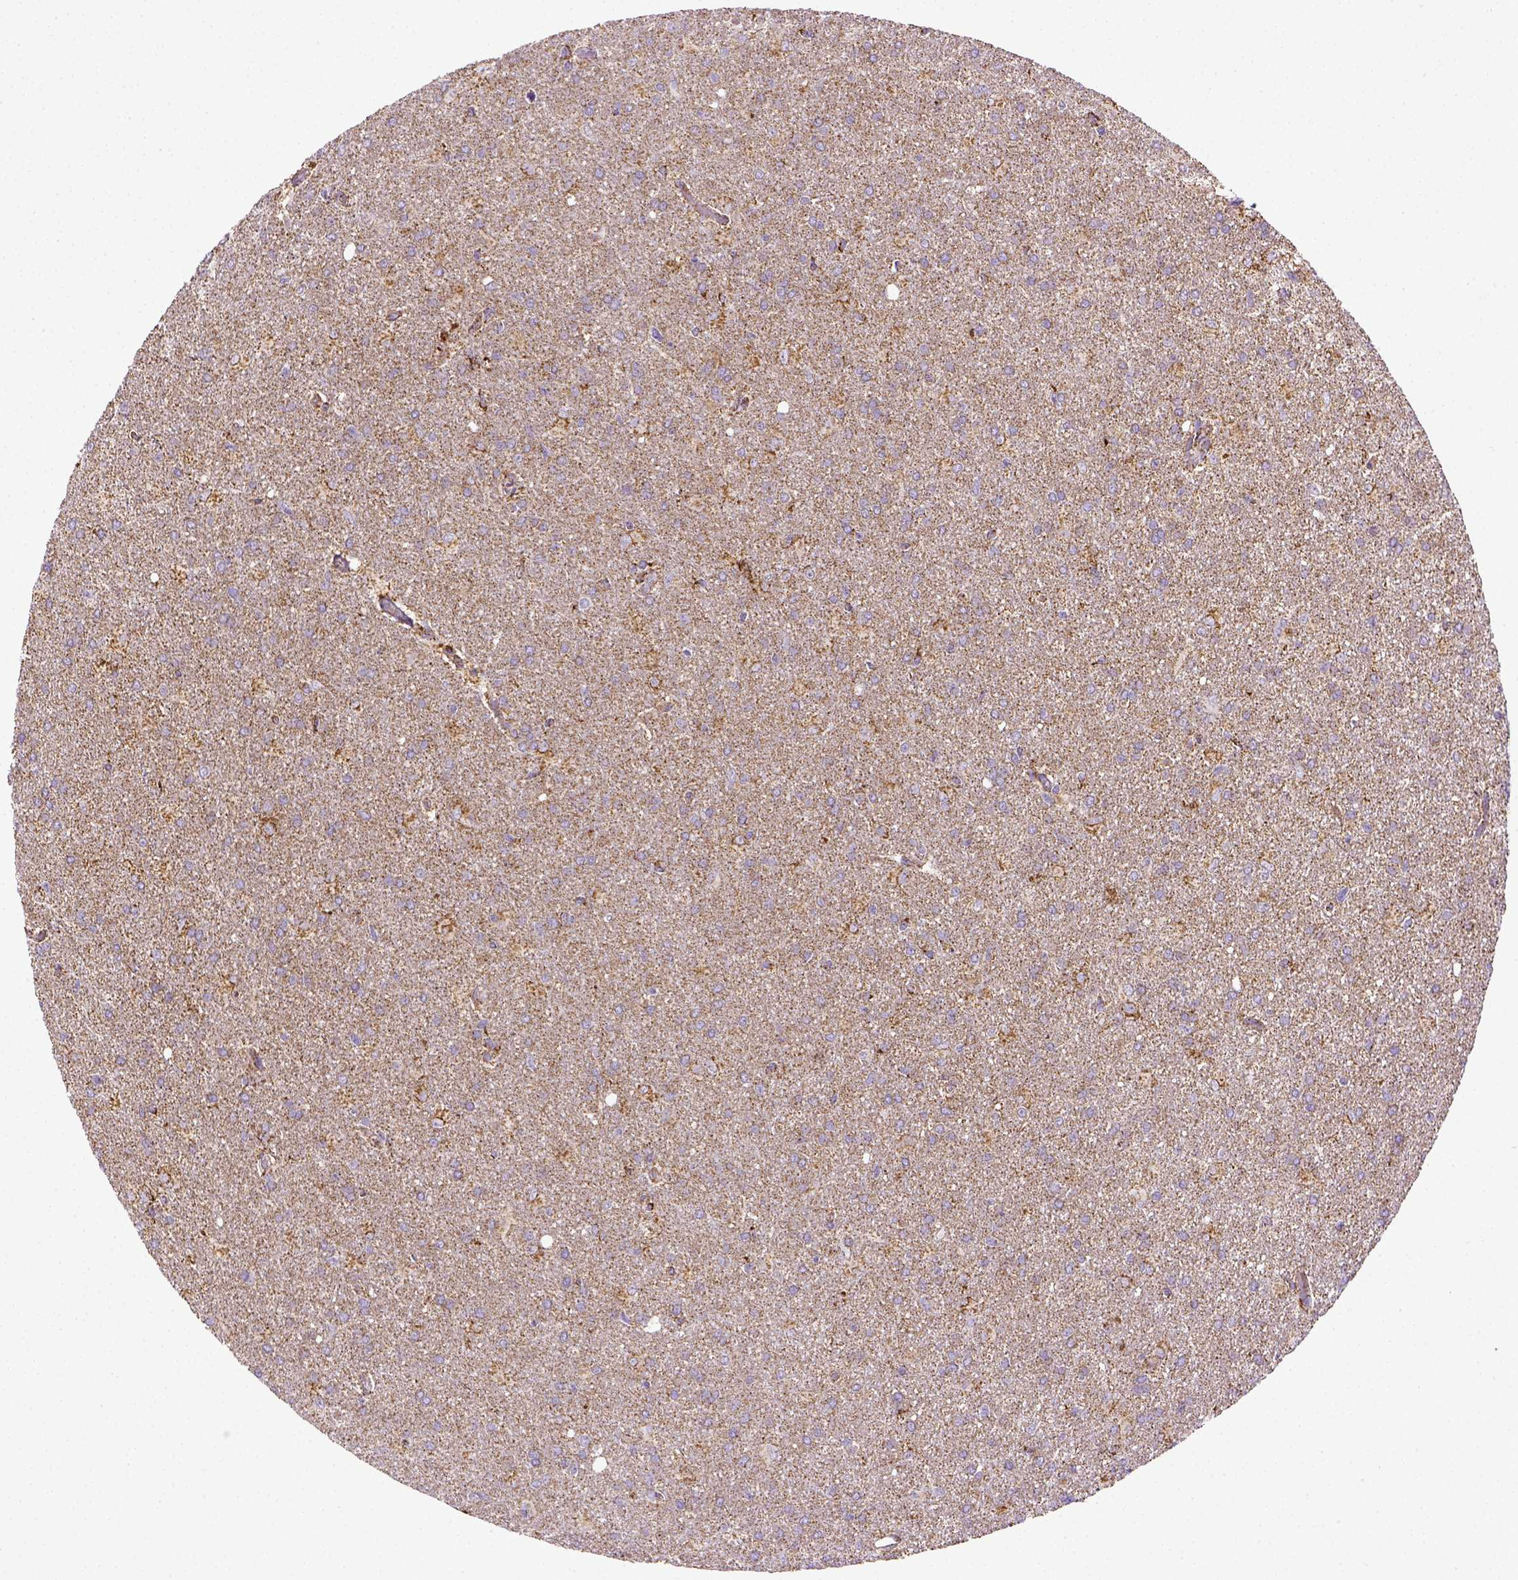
{"staining": {"intensity": "weak", "quantity": ">75%", "location": "cytoplasmic/membranous"}, "tissue": "glioma", "cell_type": "Tumor cells", "image_type": "cancer", "snomed": [{"axis": "morphology", "description": "Glioma, malignant, High grade"}, {"axis": "topography", "description": "Brain"}], "caption": "High-grade glioma (malignant) stained with a protein marker exhibits weak staining in tumor cells.", "gene": "MT-CO1", "patient": {"sex": "male", "age": 68}}